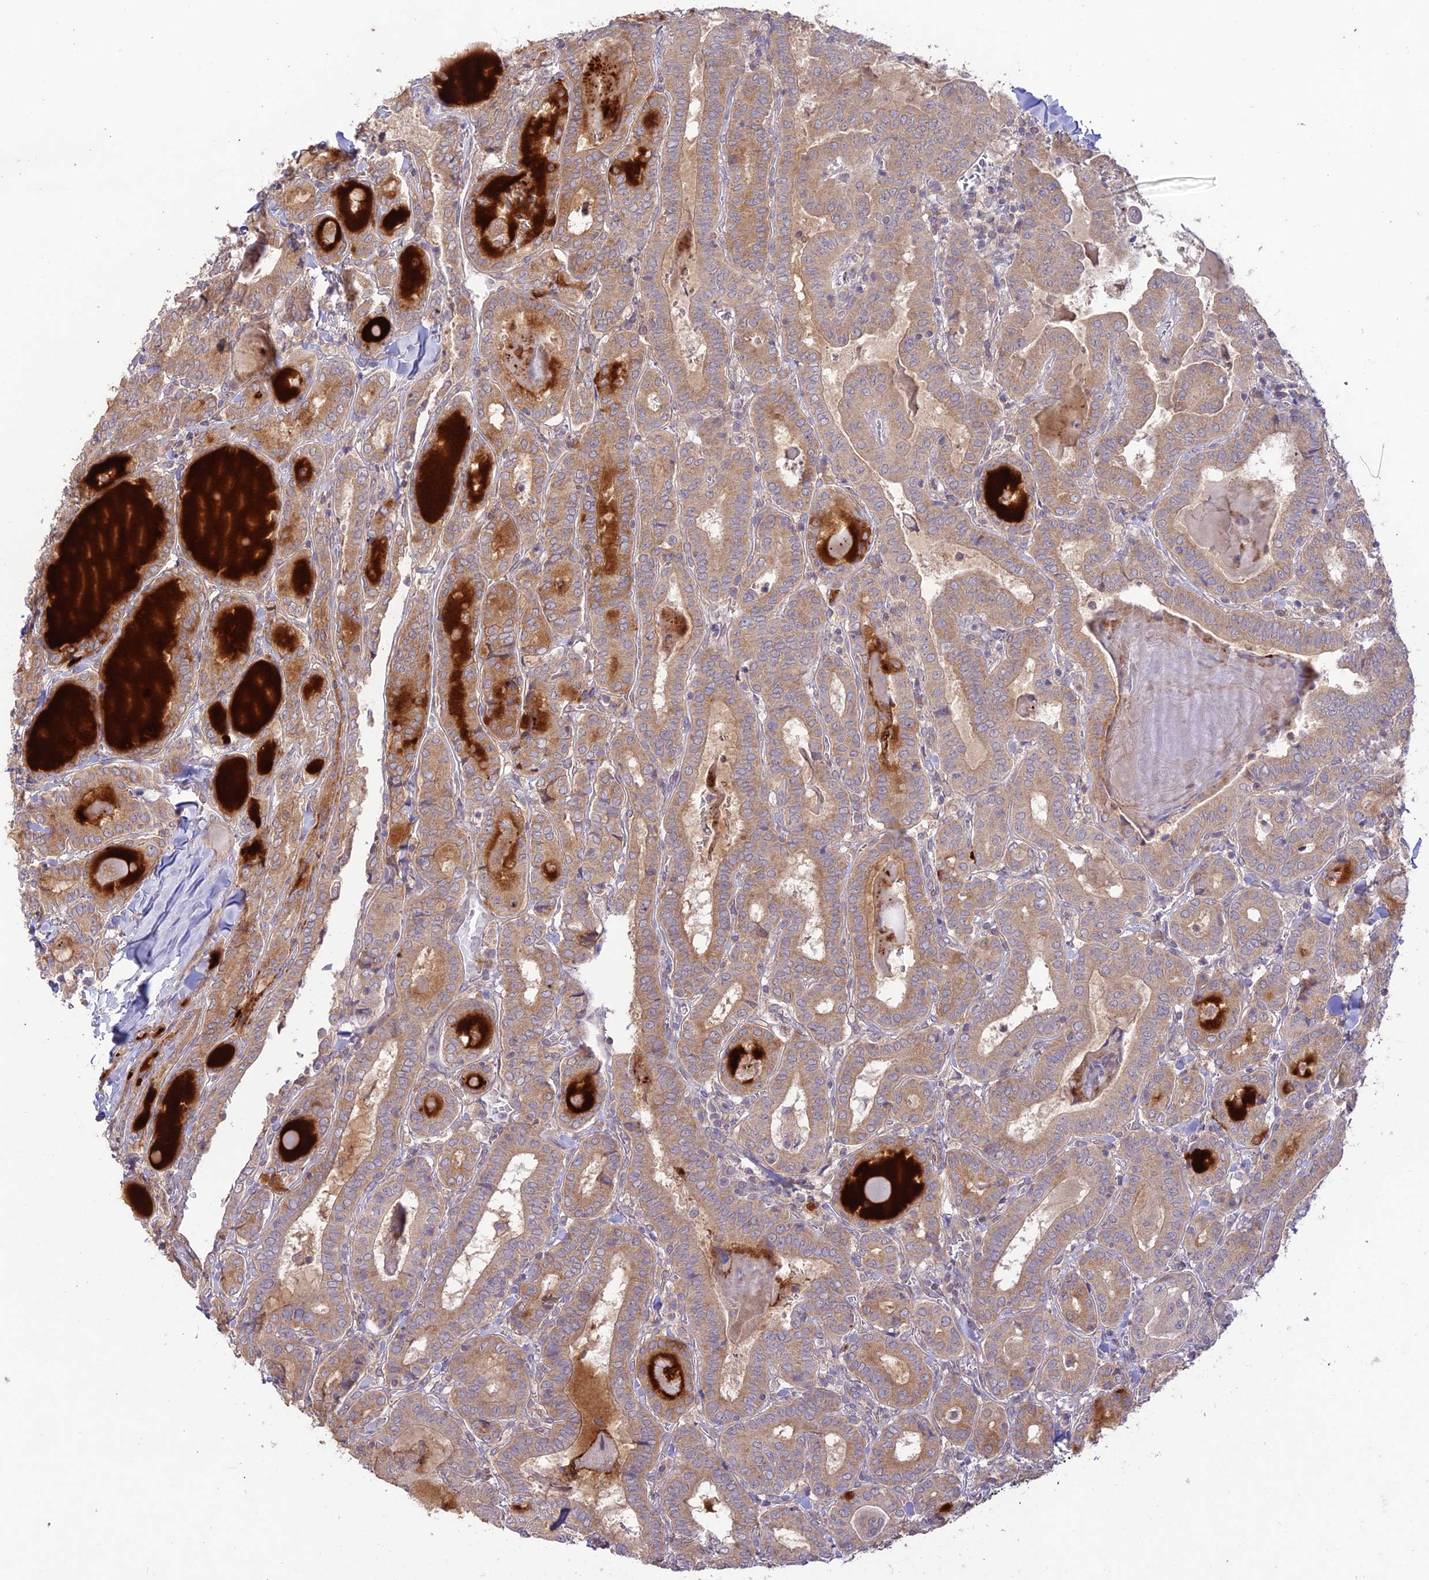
{"staining": {"intensity": "moderate", "quantity": ">75%", "location": "cytoplasmic/membranous"}, "tissue": "thyroid cancer", "cell_type": "Tumor cells", "image_type": "cancer", "snomed": [{"axis": "morphology", "description": "Papillary adenocarcinoma, NOS"}, {"axis": "topography", "description": "Thyroid gland"}], "caption": "Immunohistochemical staining of human thyroid cancer (papillary adenocarcinoma) shows medium levels of moderate cytoplasmic/membranous protein expression in approximately >75% of tumor cells.", "gene": "TMEM259", "patient": {"sex": "female", "age": 72}}